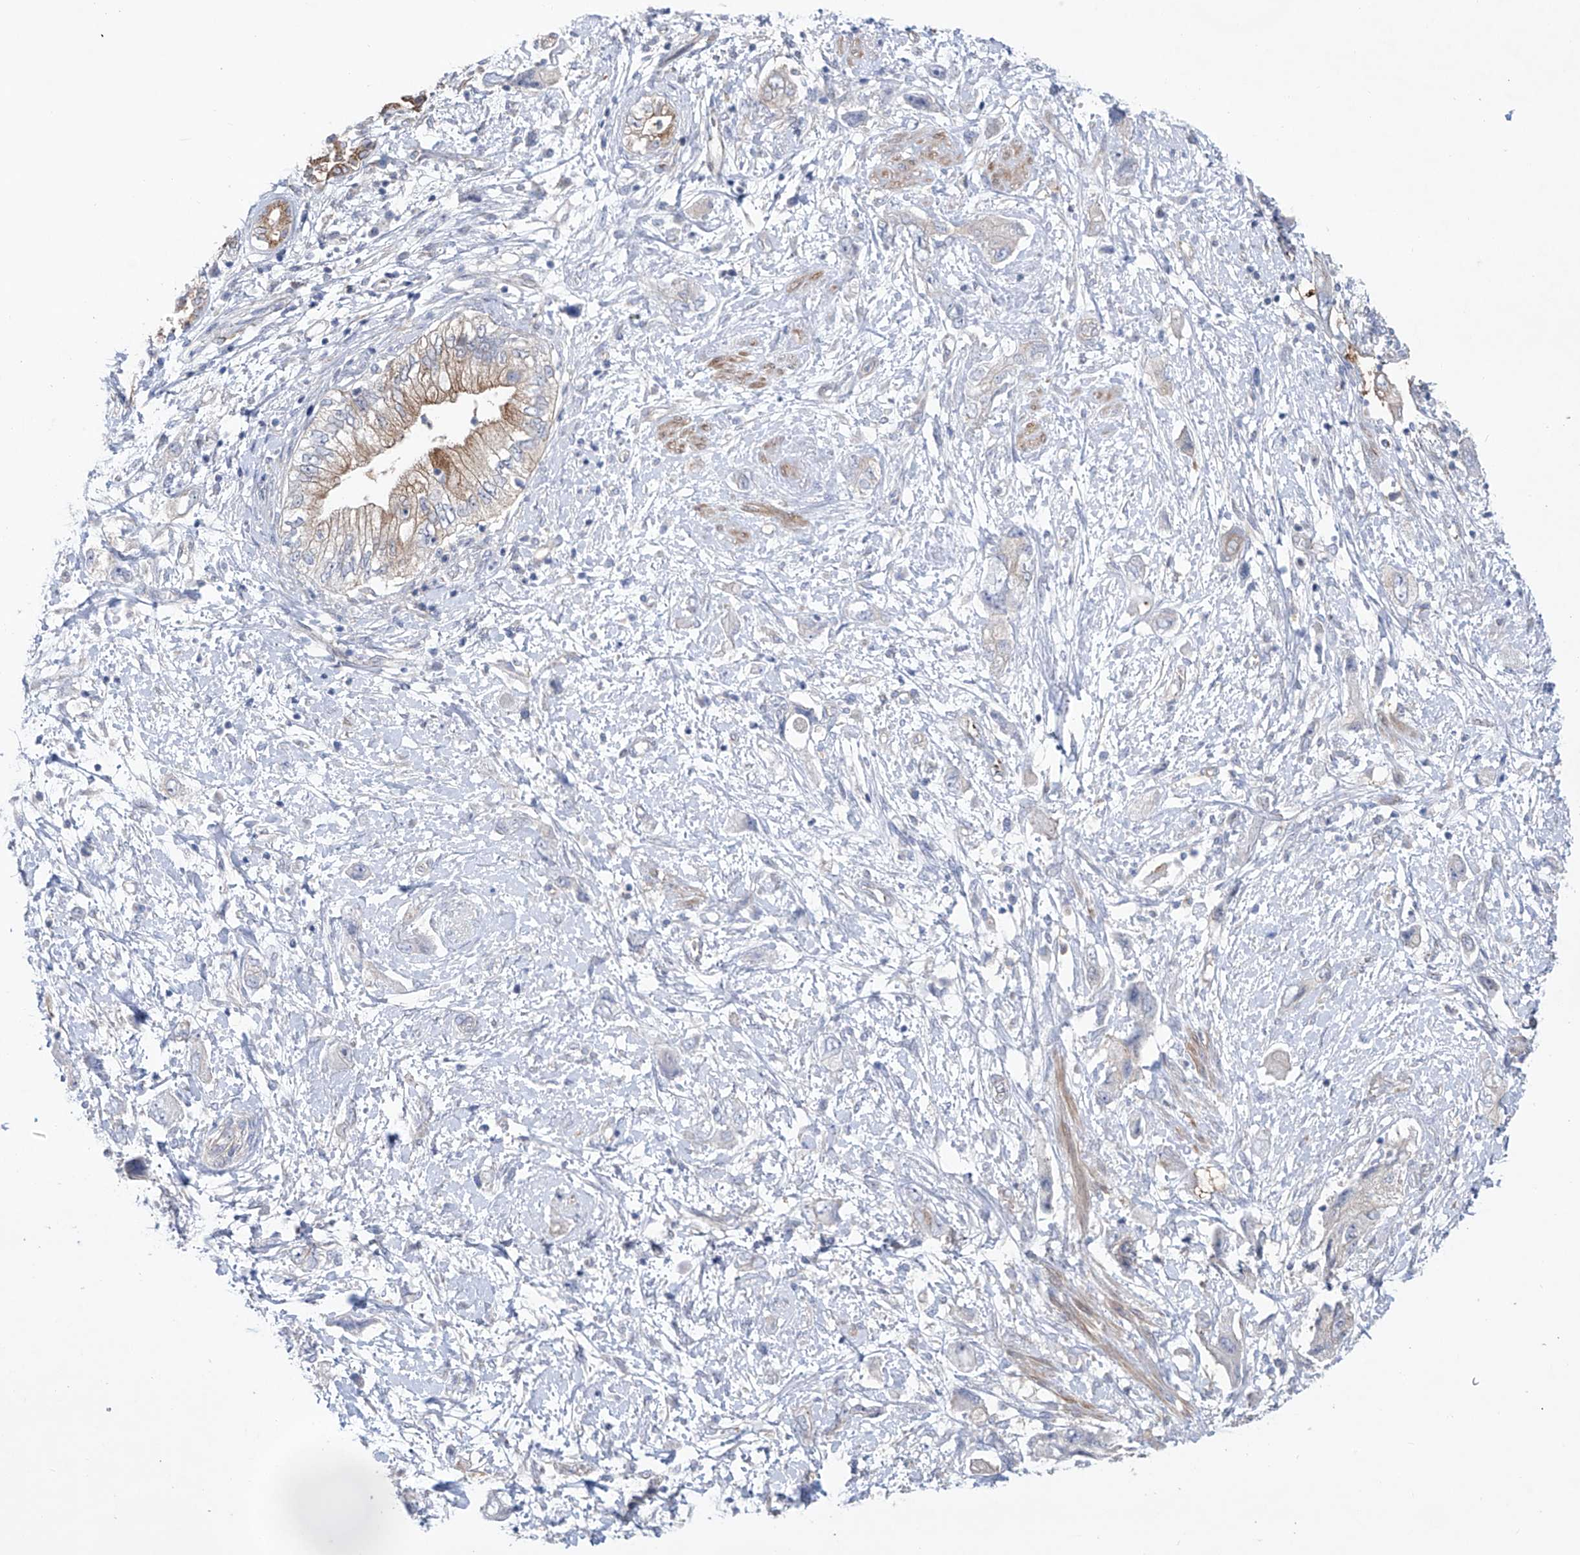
{"staining": {"intensity": "moderate", "quantity": ">75%", "location": "cytoplasmic/membranous"}, "tissue": "pancreatic cancer", "cell_type": "Tumor cells", "image_type": "cancer", "snomed": [{"axis": "morphology", "description": "Adenocarcinoma, NOS"}, {"axis": "topography", "description": "Pancreas"}], "caption": "Immunohistochemistry of human adenocarcinoma (pancreatic) reveals medium levels of moderate cytoplasmic/membranous expression in about >75% of tumor cells. The staining was performed using DAB (3,3'-diaminobenzidine) to visualize the protein expression in brown, while the nuclei were stained in blue with hematoxylin (Magnification: 20x).", "gene": "KLC4", "patient": {"sex": "female", "age": 73}}